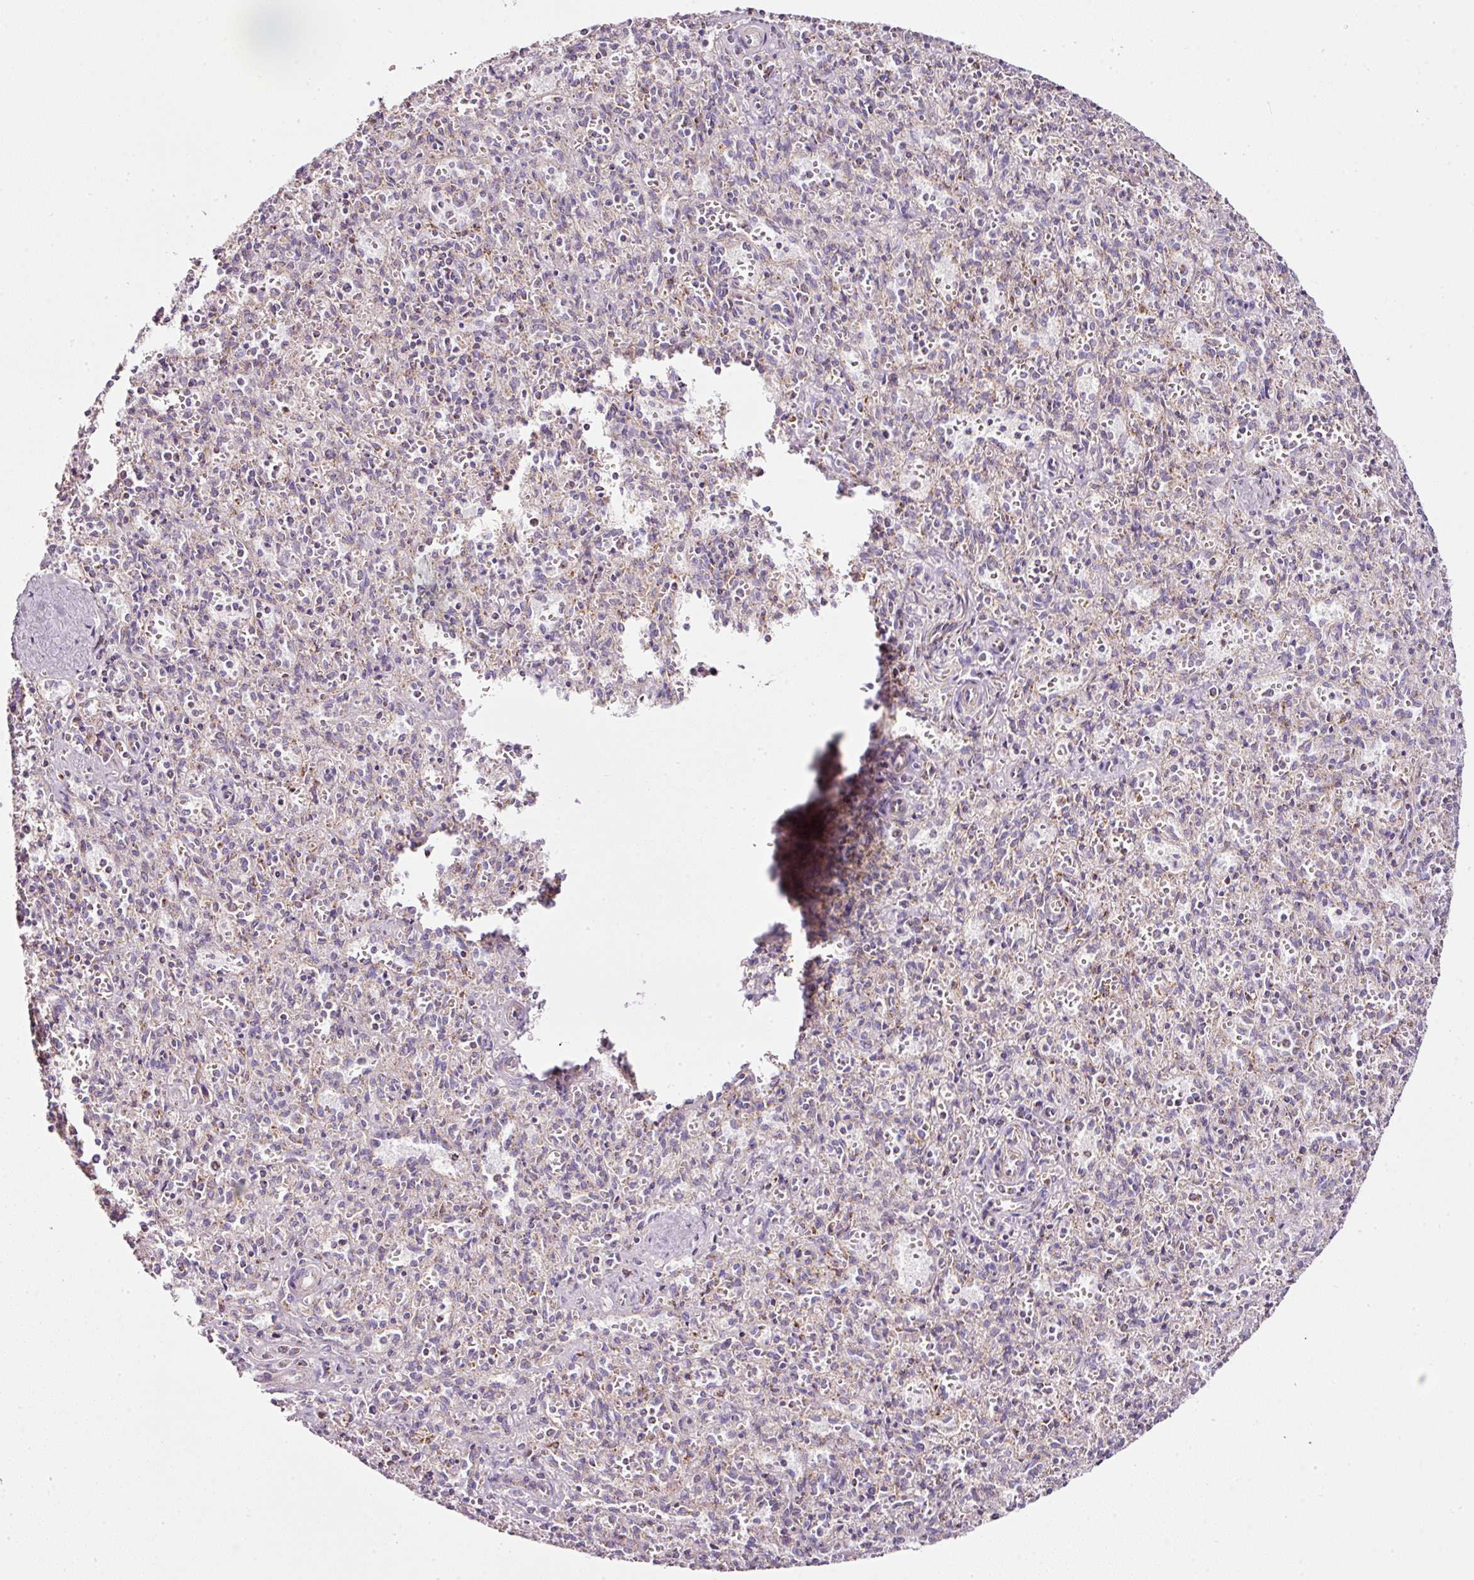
{"staining": {"intensity": "moderate", "quantity": "<25%", "location": "cytoplasmic/membranous"}, "tissue": "spleen", "cell_type": "Cells in red pulp", "image_type": "normal", "snomed": [{"axis": "morphology", "description": "Normal tissue, NOS"}, {"axis": "topography", "description": "Spleen"}], "caption": "DAB immunohistochemical staining of normal human spleen displays moderate cytoplasmic/membranous protein positivity in approximately <25% of cells in red pulp.", "gene": "SDHA", "patient": {"sex": "female", "age": 26}}